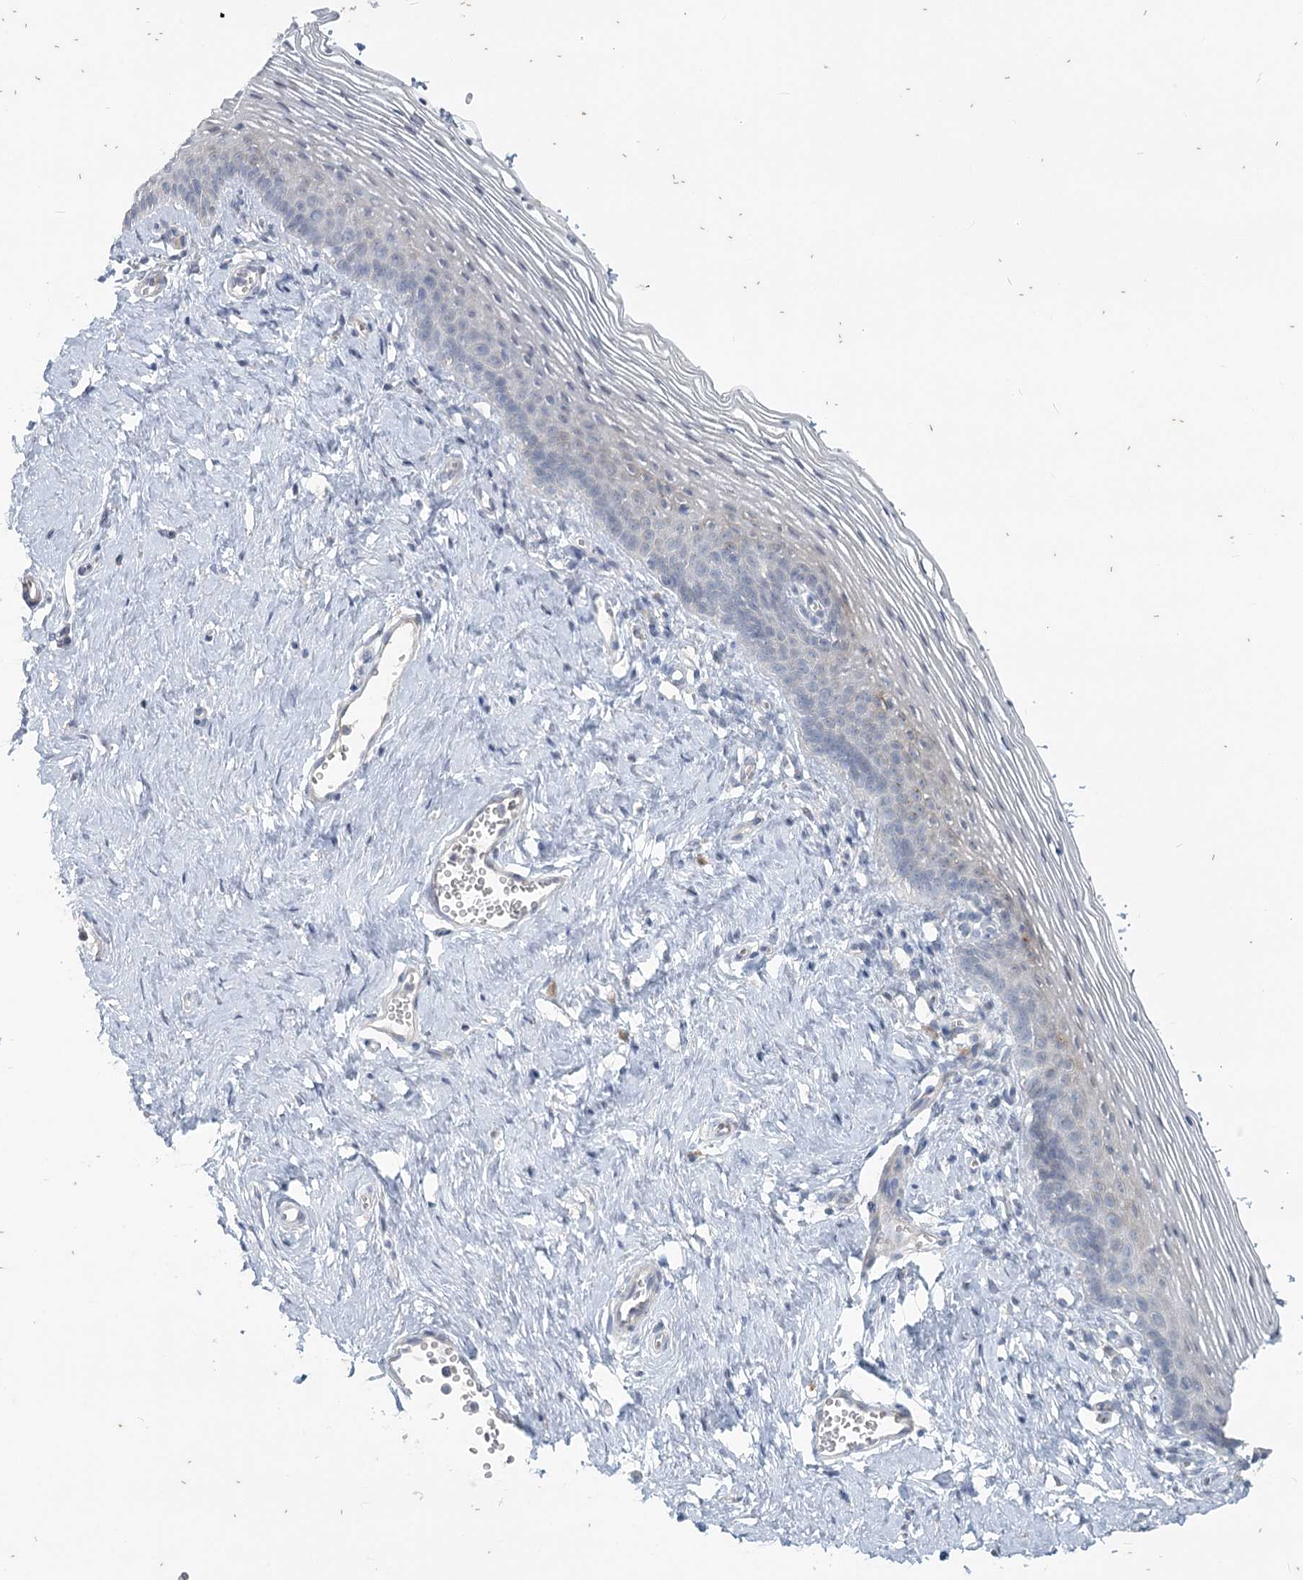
{"staining": {"intensity": "negative", "quantity": "none", "location": "none"}, "tissue": "vagina", "cell_type": "Squamous epithelial cells", "image_type": "normal", "snomed": [{"axis": "morphology", "description": "Normal tissue, NOS"}, {"axis": "topography", "description": "Vagina"}], "caption": "Immunohistochemistry image of normal vagina: vagina stained with DAB reveals no significant protein expression in squamous epithelial cells. The staining is performed using DAB (3,3'-diaminobenzidine) brown chromogen with nuclei counter-stained in using hematoxylin.", "gene": "SLC9A3", "patient": {"sex": "female", "age": 32}}